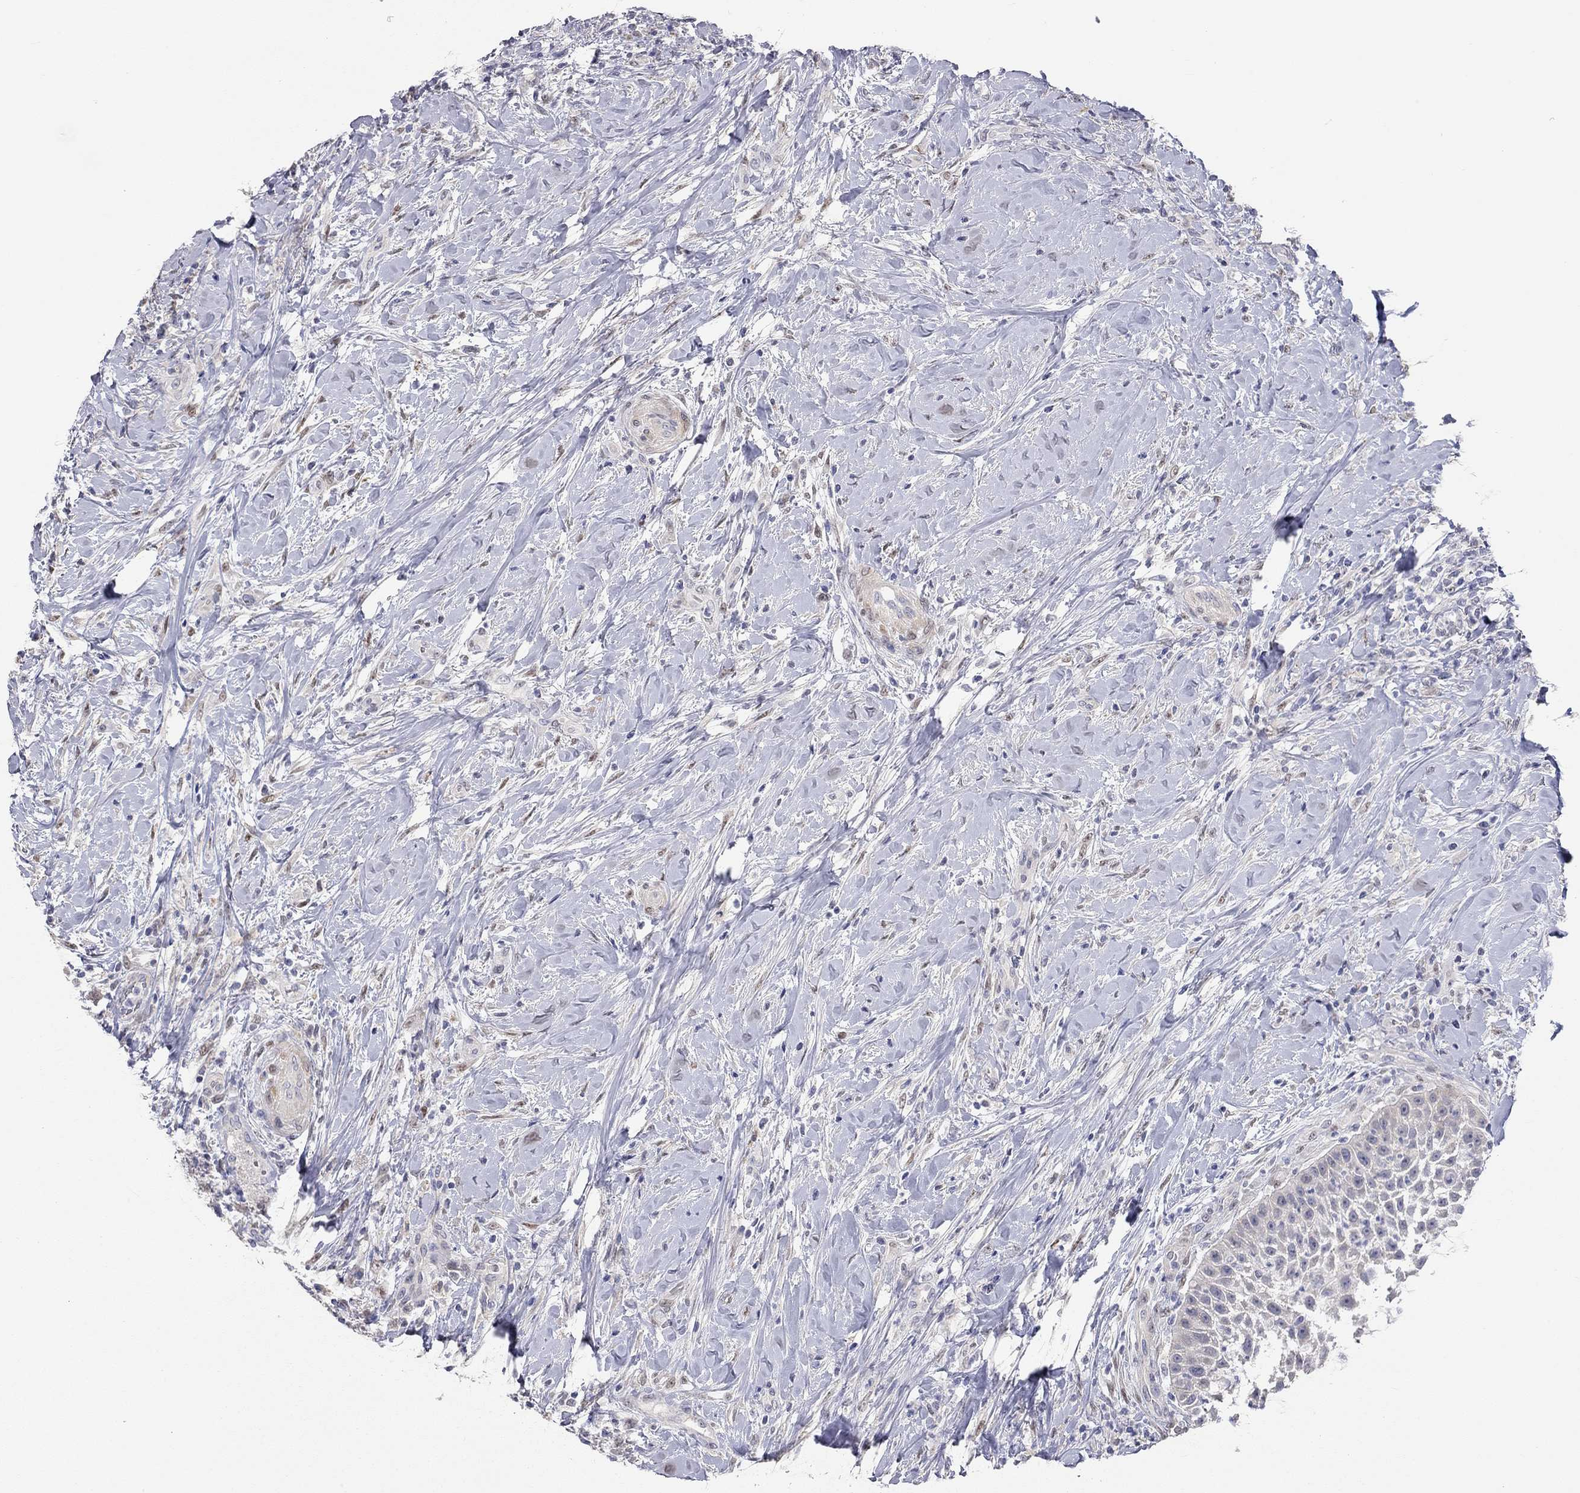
{"staining": {"intensity": "negative", "quantity": "none", "location": "none"}, "tissue": "head and neck cancer", "cell_type": "Tumor cells", "image_type": "cancer", "snomed": [{"axis": "morphology", "description": "Squamous cell carcinoma, NOS"}, {"axis": "topography", "description": "Head-Neck"}], "caption": "Immunohistochemistry (IHC) micrograph of neoplastic tissue: human head and neck cancer (squamous cell carcinoma) stained with DAB (3,3'-diaminobenzidine) reveals no significant protein expression in tumor cells.", "gene": "PAPSS2", "patient": {"sex": "male", "age": 69}}